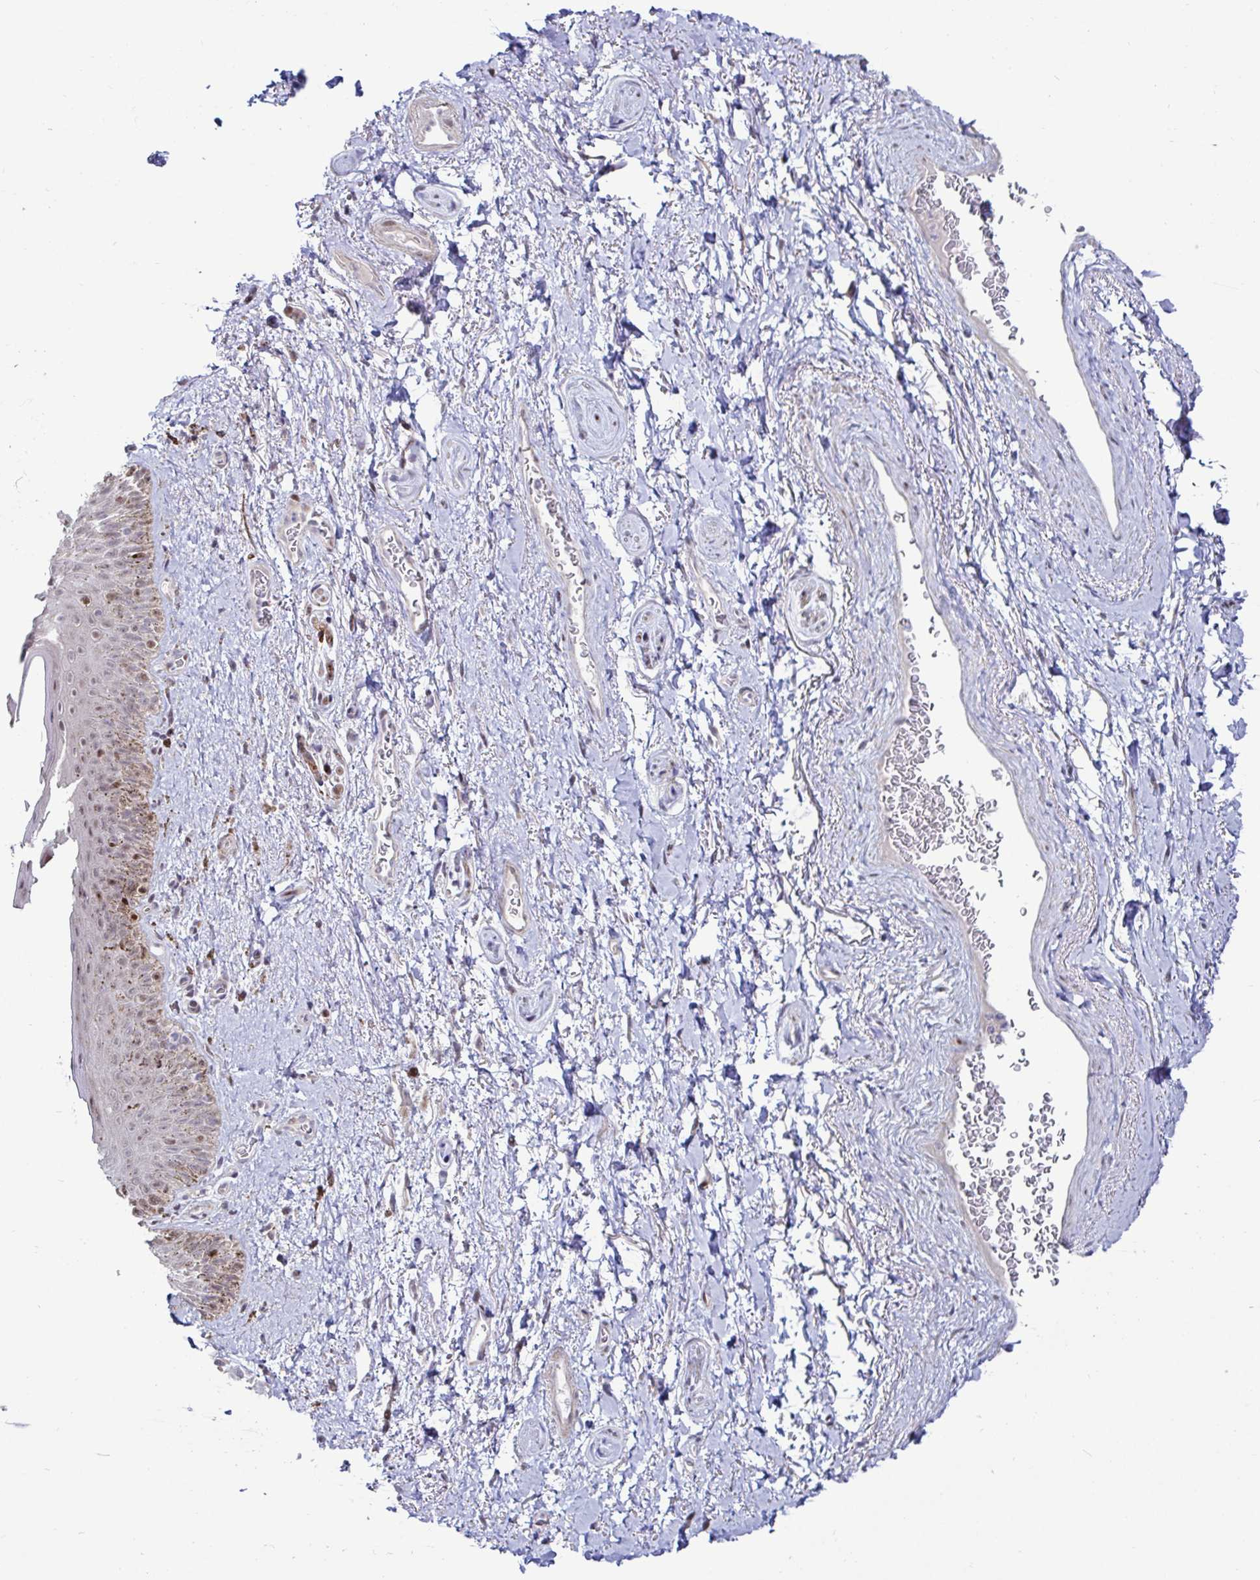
{"staining": {"intensity": "negative", "quantity": "none", "location": "none"}, "tissue": "adipose tissue", "cell_type": "Adipocytes", "image_type": "normal", "snomed": [{"axis": "morphology", "description": "Normal tissue, NOS"}, {"axis": "topography", "description": "Vulva"}, {"axis": "topography", "description": "Peripheral nerve tissue"}], "caption": "The photomicrograph exhibits no significant expression in adipocytes of adipose tissue.", "gene": "DZIP1", "patient": {"sex": "female", "age": 66}}